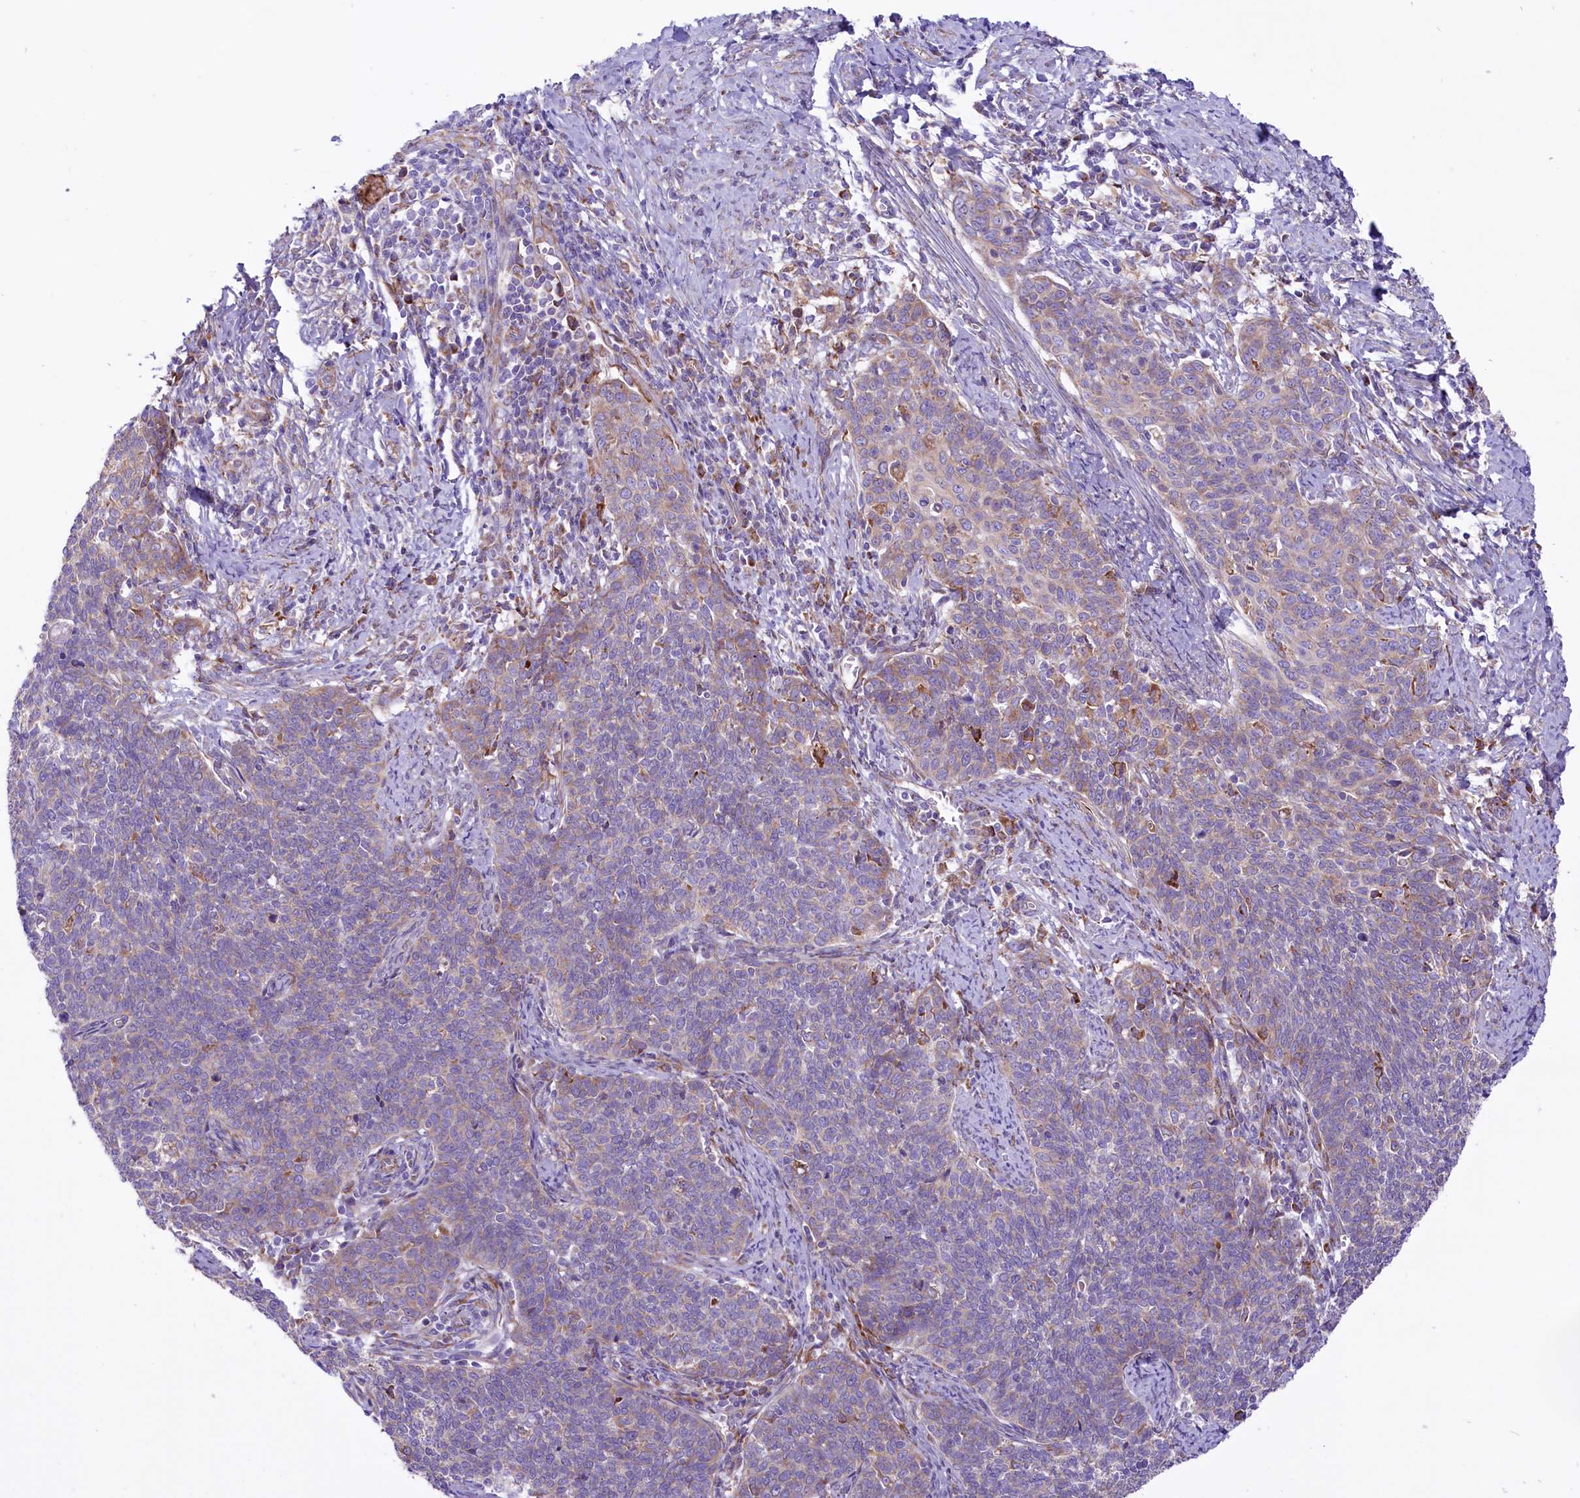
{"staining": {"intensity": "negative", "quantity": "none", "location": "none"}, "tissue": "cervical cancer", "cell_type": "Tumor cells", "image_type": "cancer", "snomed": [{"axis": "morphology", "description": "Squamous cell carcinoma, NOS"}, {"axis": "topography", "description": "Cervix"}], "caption": "Immunohistochemistry of human cervical cancer reveals no expression in tumor cells. (Stains: DAB IHC with hematoxylin counter stain, Microscopy: brightfield microscopy at high magnification).", "gene": "PTPRU", "patient": {"sex": "female", "age": 39}}